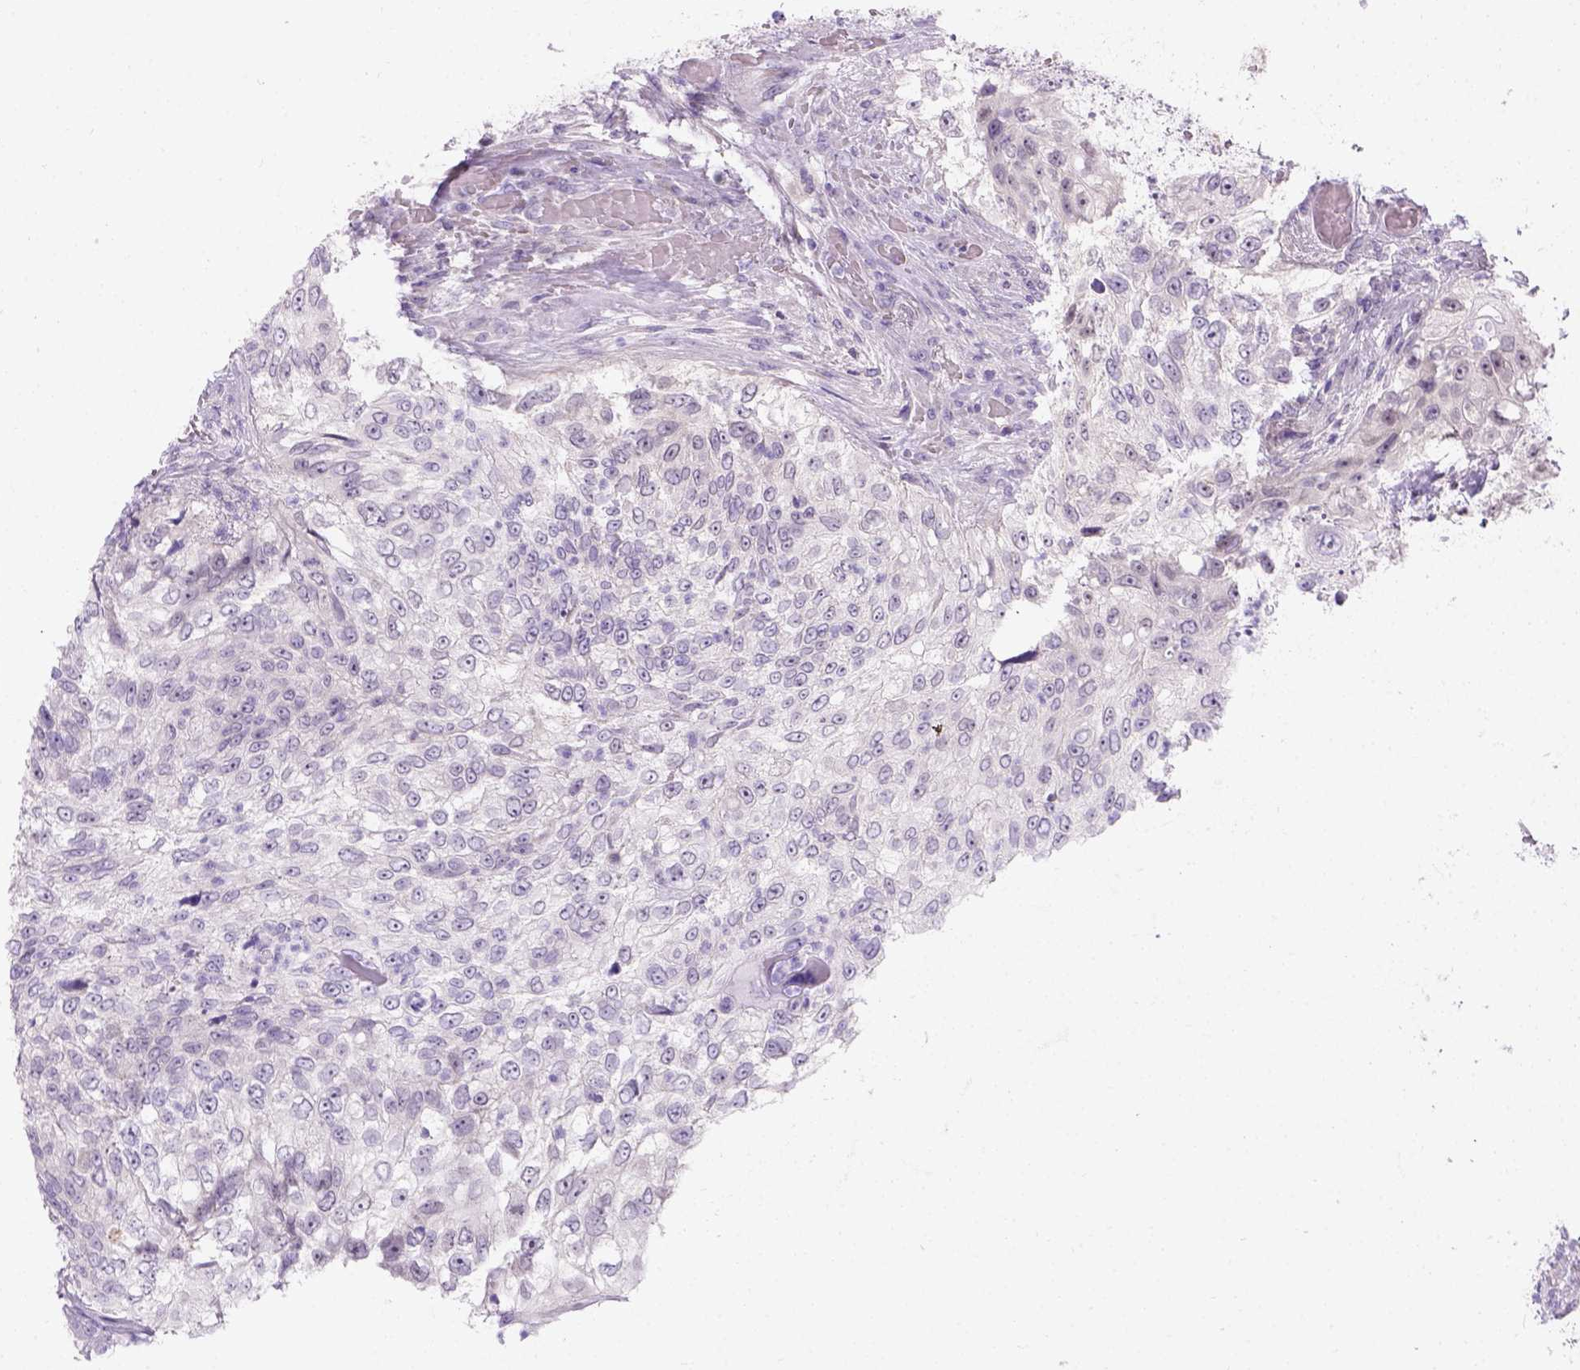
{"staining": {"intensity": "negative", "quantity": "none", "location": "none"}, "tissue": "urothelial cancer", "cell_type": "Tumor cells", "image_type": "cancer", "snomed": [{"axis": "morphology", "description": "Urothelial carcinoma, High grade"}, {"axis": "topography", "description": "Urinary bladder"}], "caption": "Protein analysis of high-grade urothelial carcinoma shows no significant positivity in tumor cells.", "gene": "C20orf144", "patient": {"sex": "female", "age": 60}}